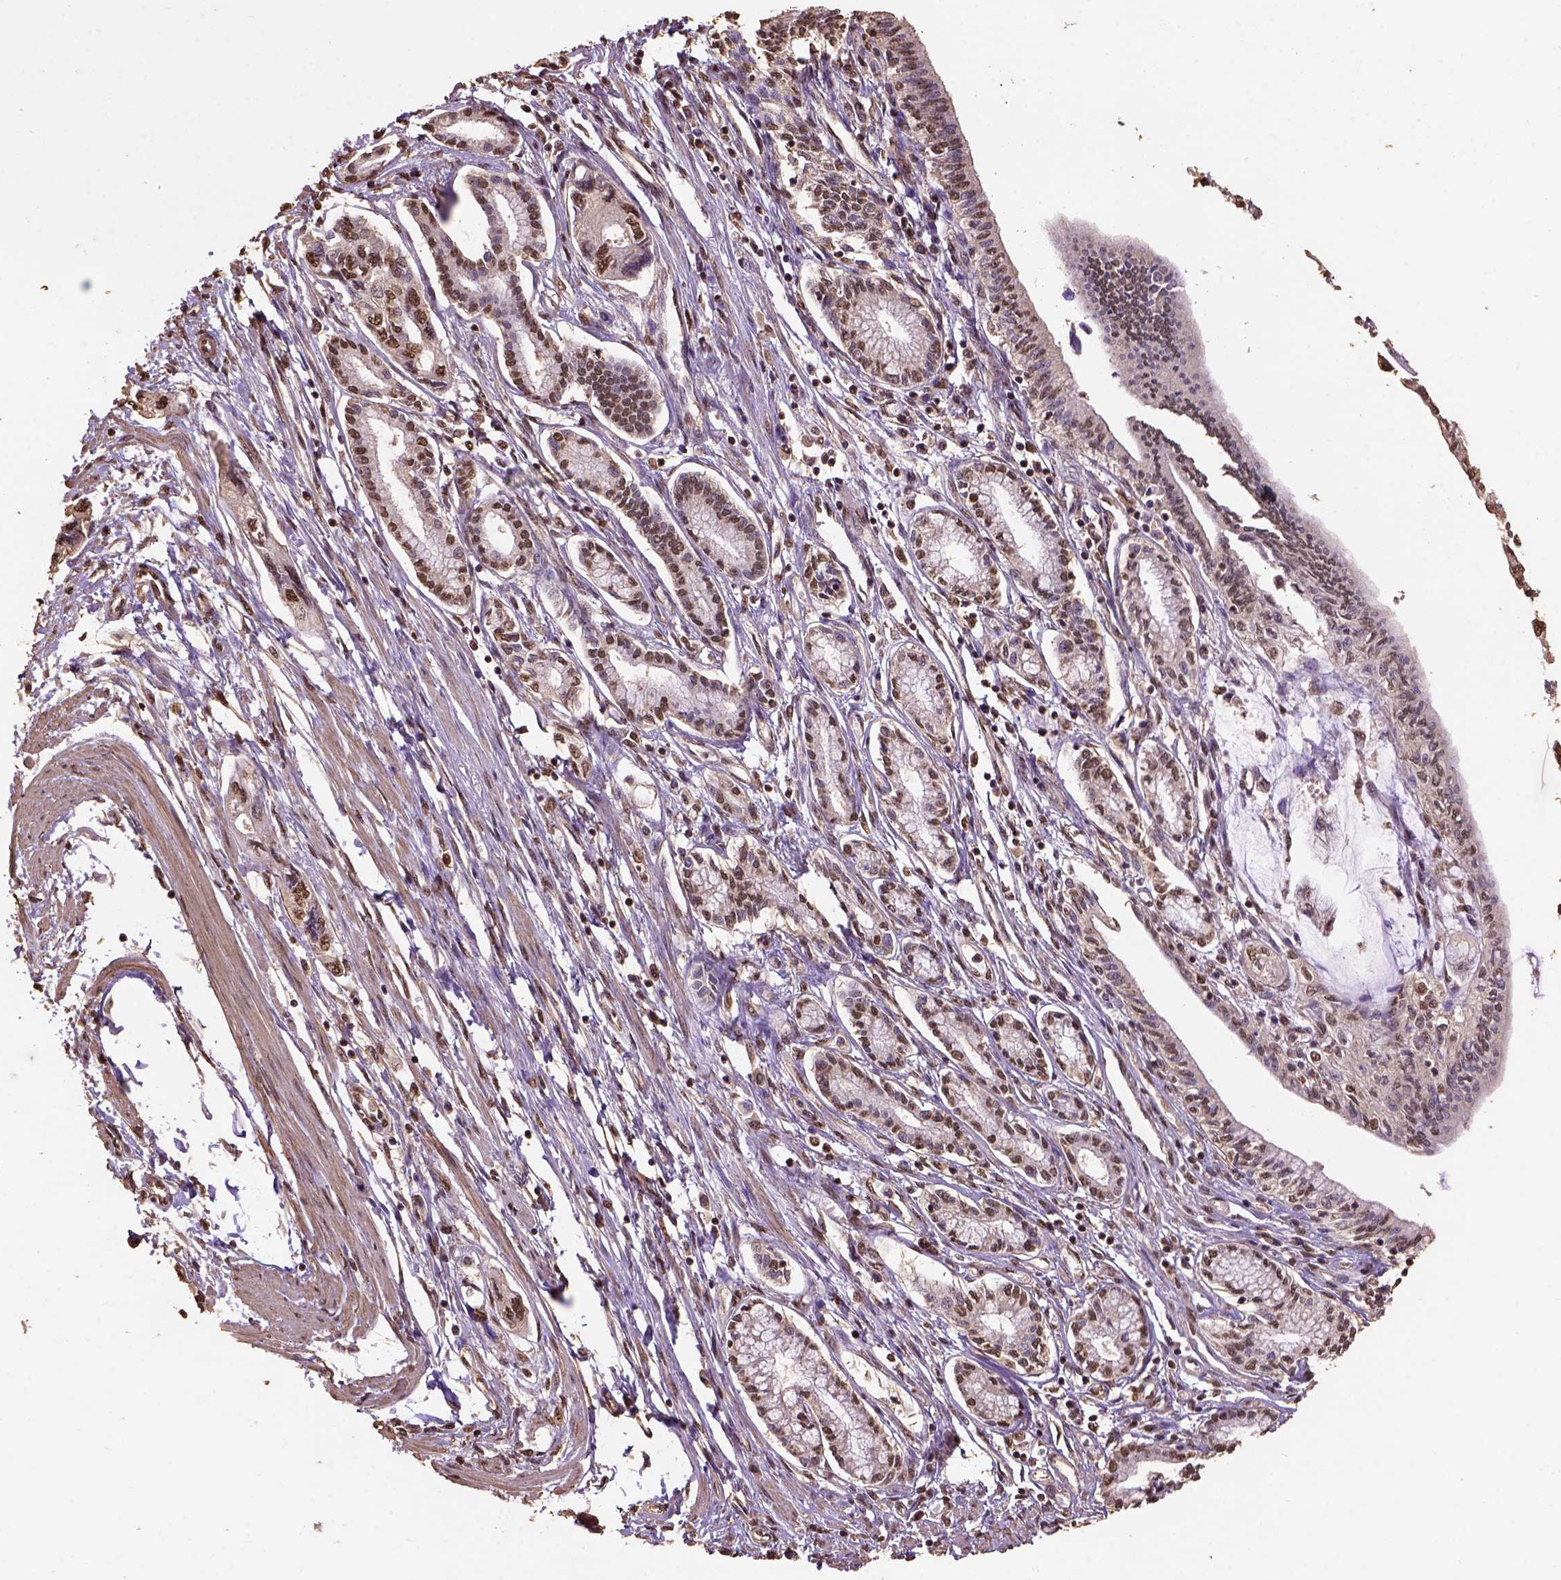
{"staining": {"intensity": "moderate", "quantity": ">75%", "location": "nuclear"}, "tissue": "pancreatic cancer", "cell_type": "Tumor cells", "image_type": "cancer", "snomed": [{"axis": "morphology", "description": "Adenocarcinoma, NOS"}, {"axis": "topography", "description": "Pancreas"}], "caption": "Adenocarcinoma (pancreatic) stained with immunohistochemistry demonstrates moderate nuclear staining in approximately >75% of tumor cells.", "gene": "CSTF2T", "patient": {"sex": "female", "age": 76}}